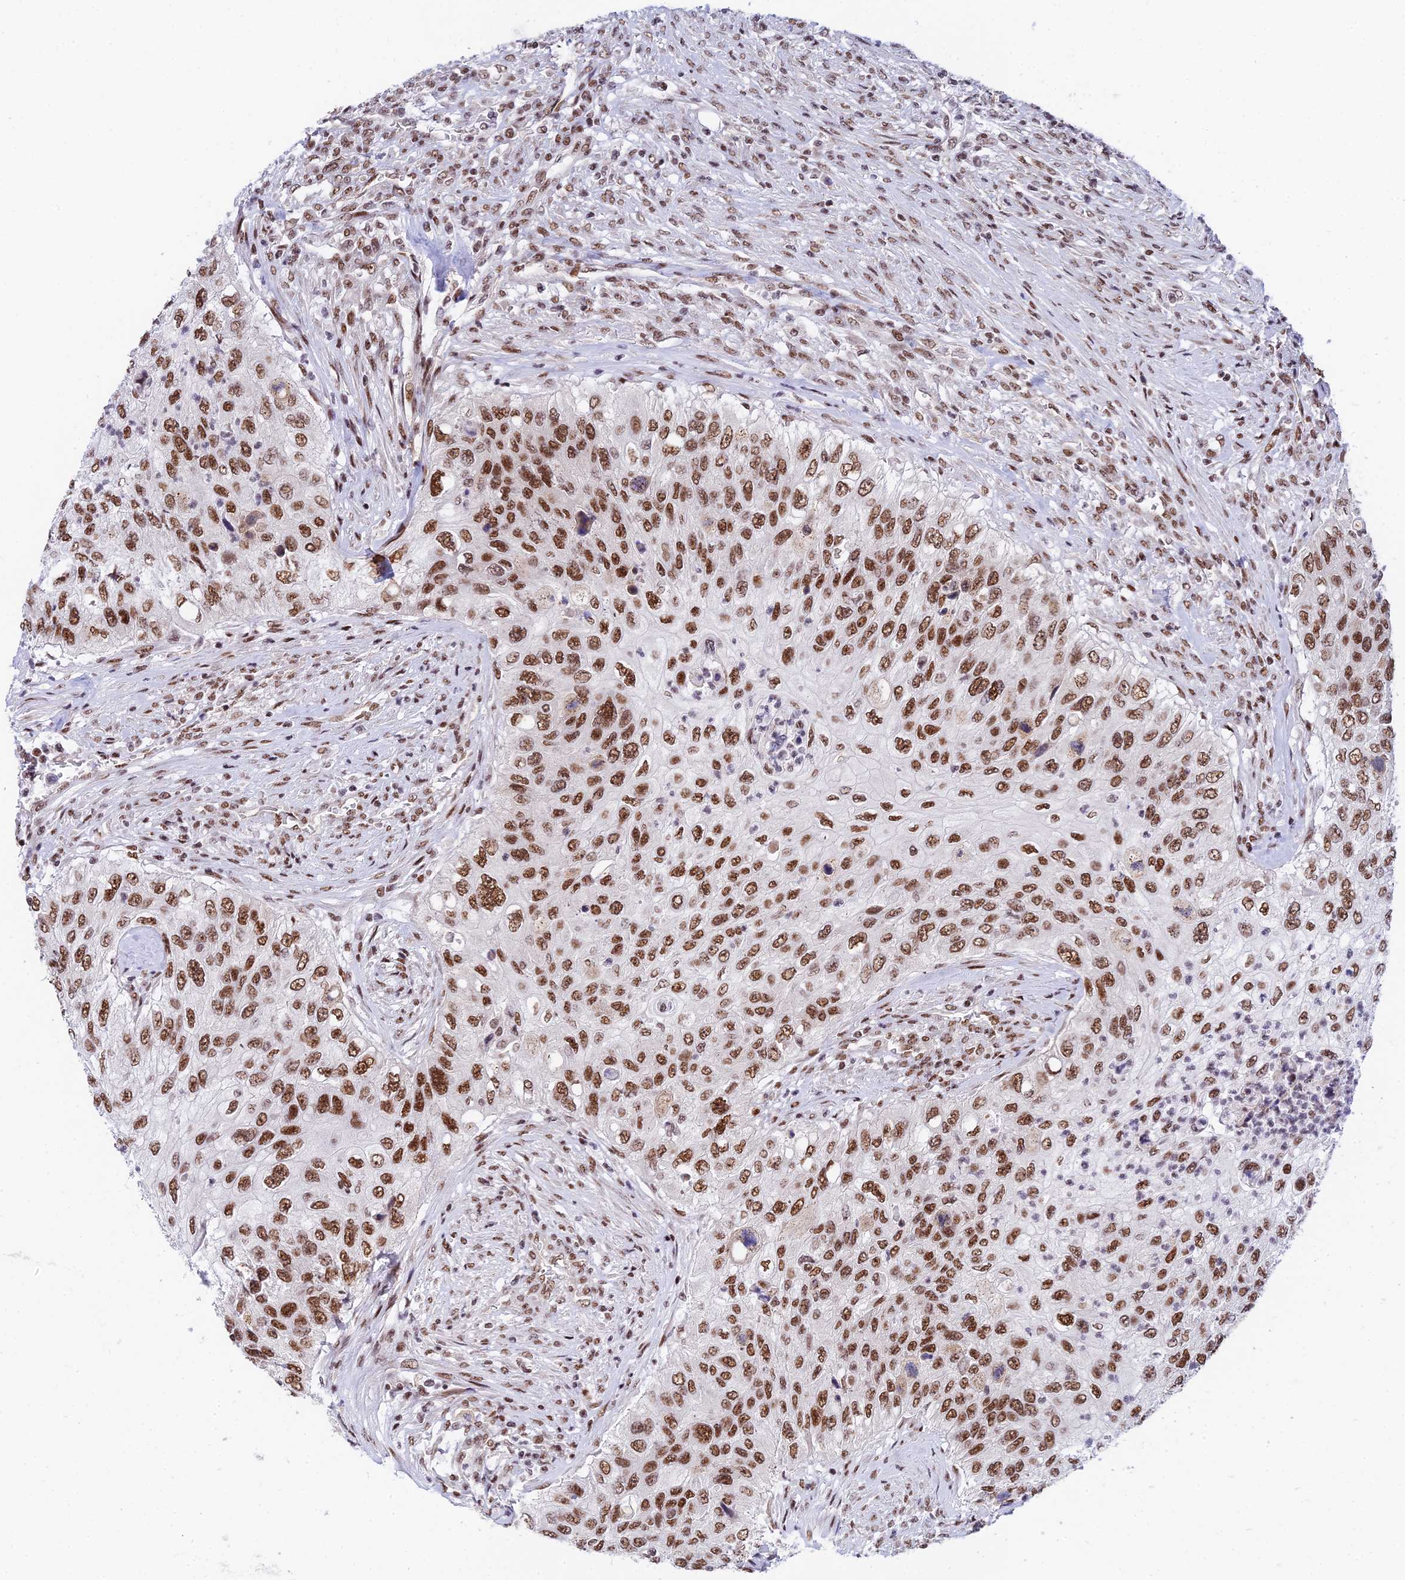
{"staining": {"intensity": "moderate", "quantity": ">75%", "location": "nuclear"}, "tissue": "urothelial cancer", "cell_type": "Tumor cells", "image_type": "cancer", "snomed": [{"axis": "morphology", "description": "Urothelial carcinoma, High grade"}, {"axis": "topography", "description": "Urinary bladder"}], "caption": "This micrograph reveals immunohistochemistry (IHC) staining of urothelial cancer, with medium moderate nuclear staining in about >75% of tumor cells.", "gene": "USP22", "patient": {"sex": "female", "age": 60}}